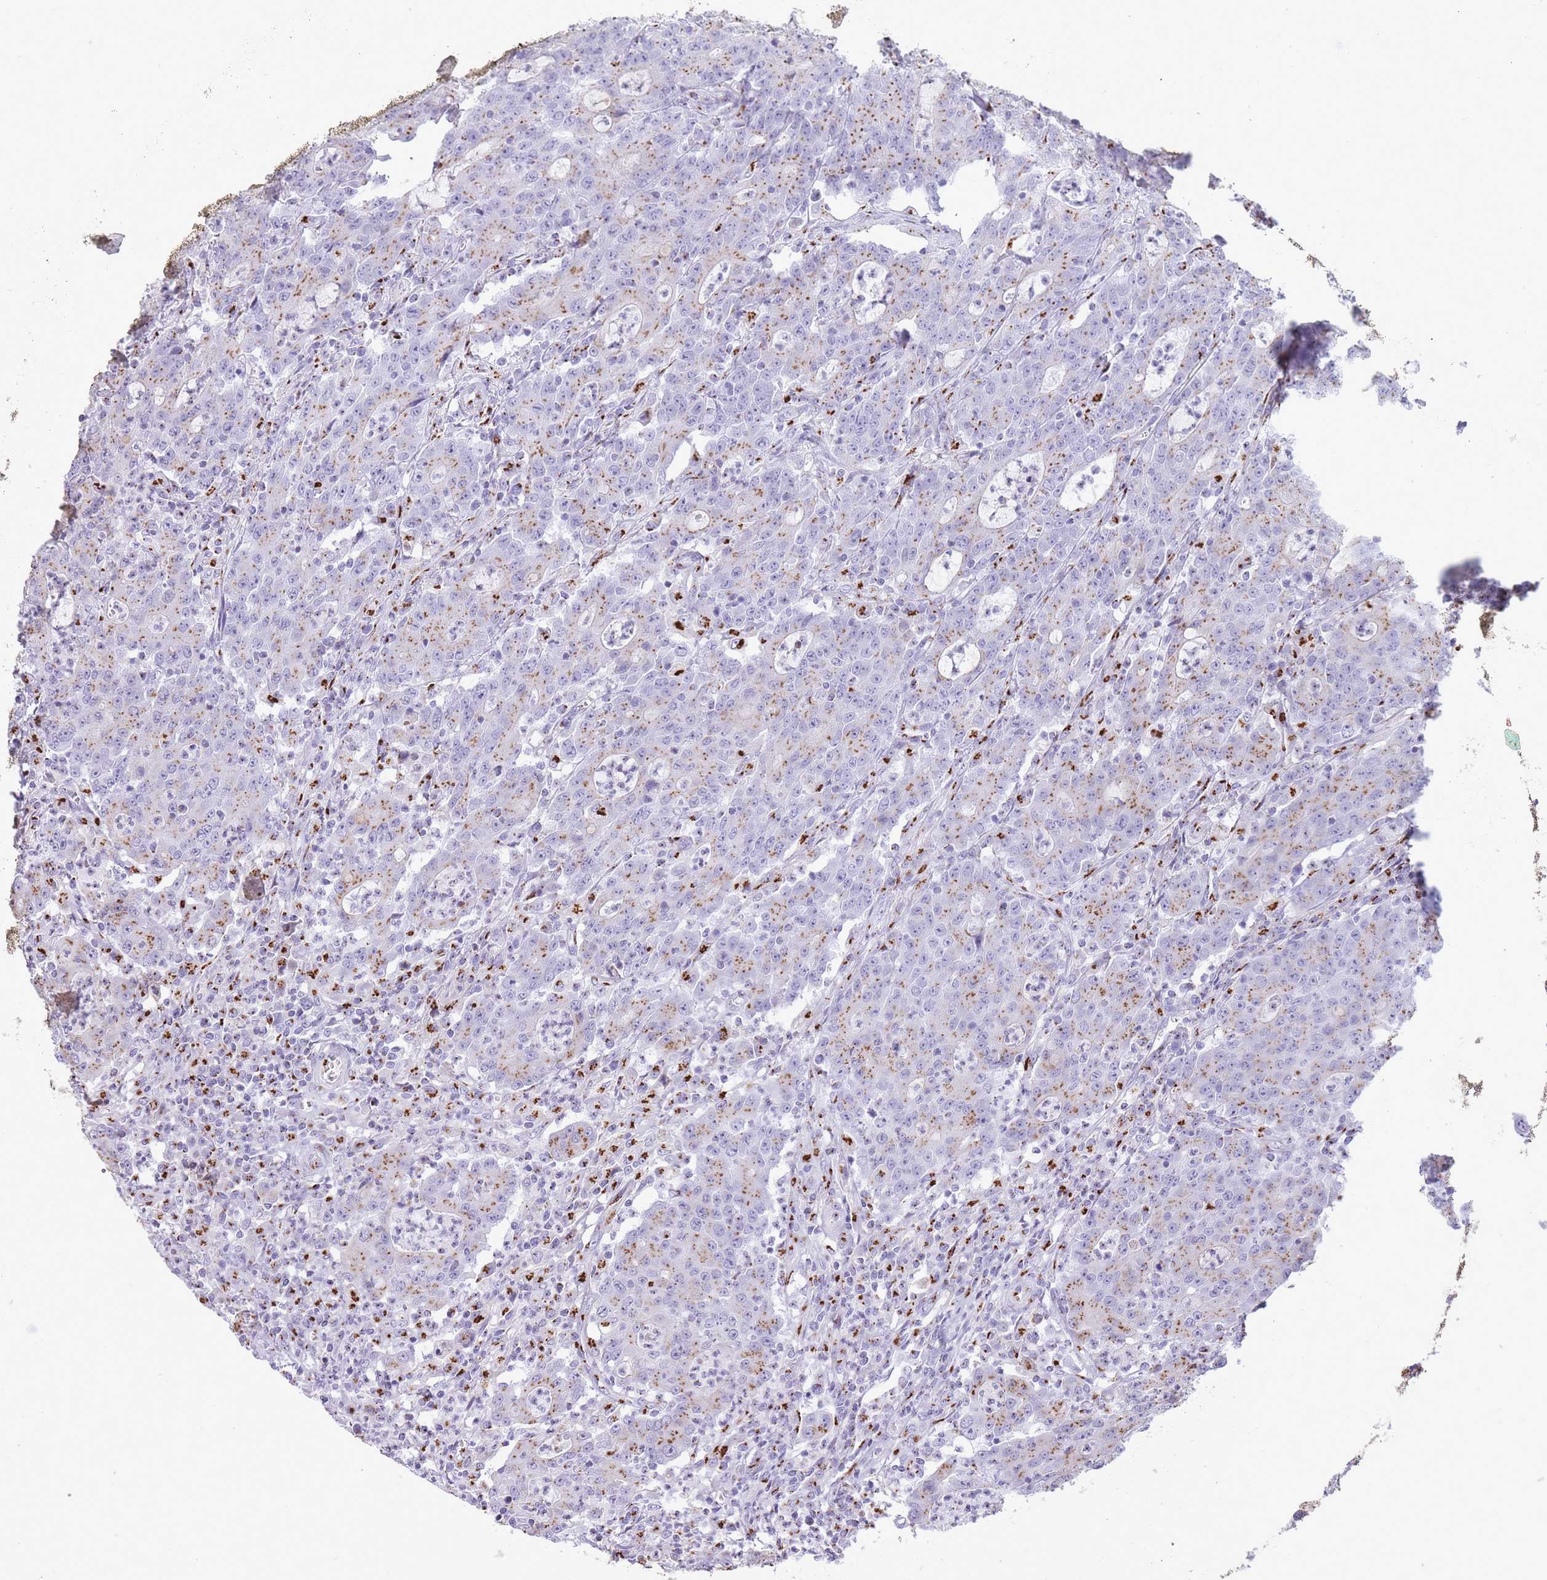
{"staining": {"intensity": "moderate", "quantity": "25%-75%", "location": "cytoplasmic/membranous"}, "tissue": "colorectal cancer", "cell_type": "Tumor cells", "image_type": "cancer", "snomed": [{"axis": "morphology", "description": "Adenocarcinoma, NOS"}, {"axis": "topography", "description": "Colon"}], "caption": "Immunohistochemical staining of human colorectal cancer exhibits medium levels of moderate cytoplasmic/membranous protein staining in about 25%-75% of tumor cells. (IHC, brightfield microscopy, high magnification).", "gene": "B4GALT2", "patient": {"sex": "male", "age": 83}}